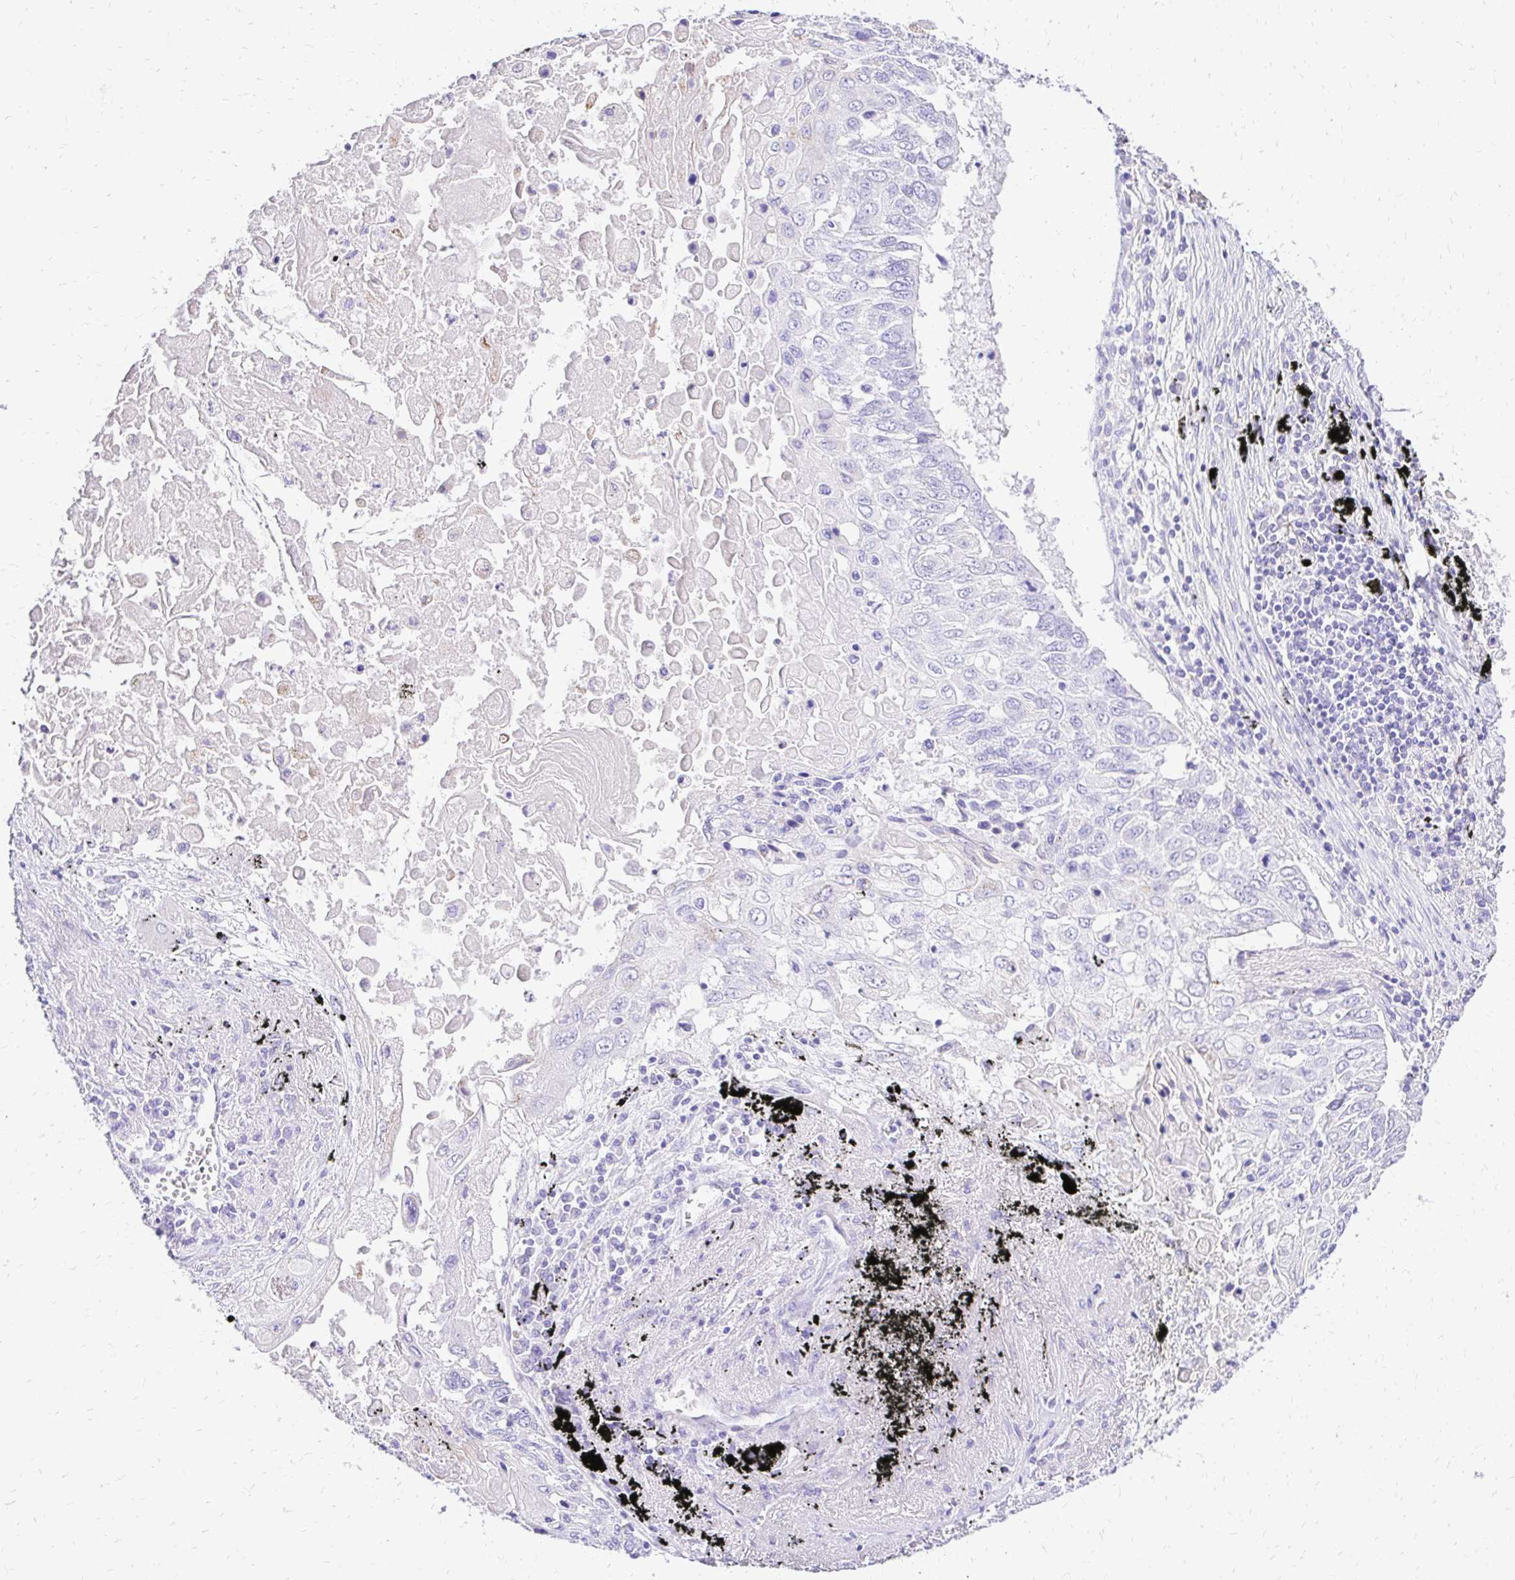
{"staining": {"intensity": "negative", "quantity": "none", "location": "none"}, "tissue": "lung cancer", "cell_type": "Tumor cells", "image_type": "cancer", "snomed": [{"axis": "morphology", "description": "Squamous cell carcinoma, NOS"}, {"axis": "topography", "description": "Lung"}], "caption": "This photomicrograph is of lung cancer (squamous cell carcinoma) stained with immunohistochemistry (IHC) to label a protein in brown with the nuclei are counter-stained blue. There is no staining in tumor cells. Nuclei are stained in blue.", "gene": "S100G", "patient": {"sex": "male", "age": 75}}